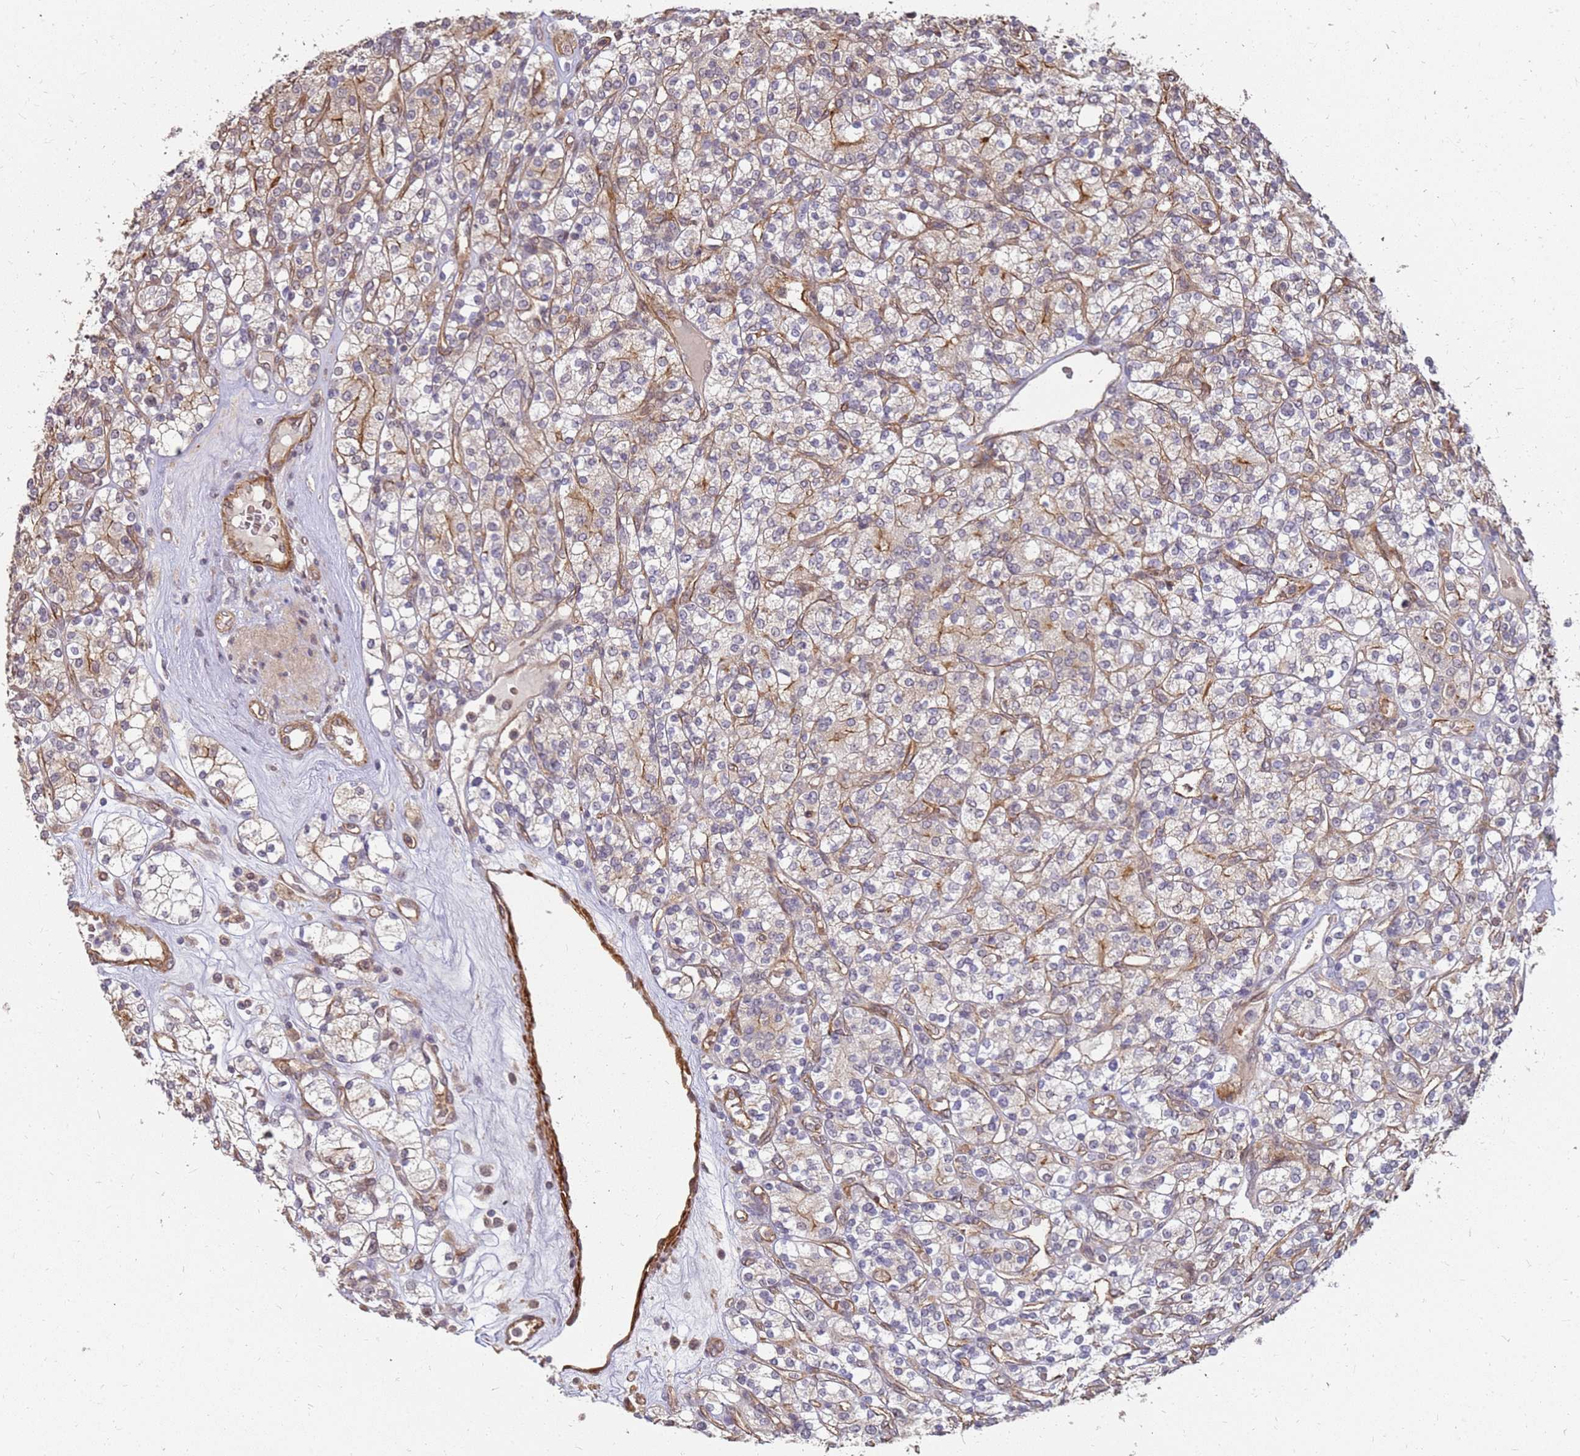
{"staining": {"intensity": "weak", "quantity": "<25%", "location": "cytoplasmic/membranous"}, "tissue": "renal cancer", "cell_type": "Tumor cells", "image_type": "cancer", "snomed": [{"axis": "morphology", "description": "Adenocarcinoma, NOS"}, {"axis": "topography", "description": "Kidney"}], "caption": "Protein analysis of renal cancer exhibits no significant staining in tumor cells.", "gene": "ST18", "patient": {"sex": "male", "age": 77}}